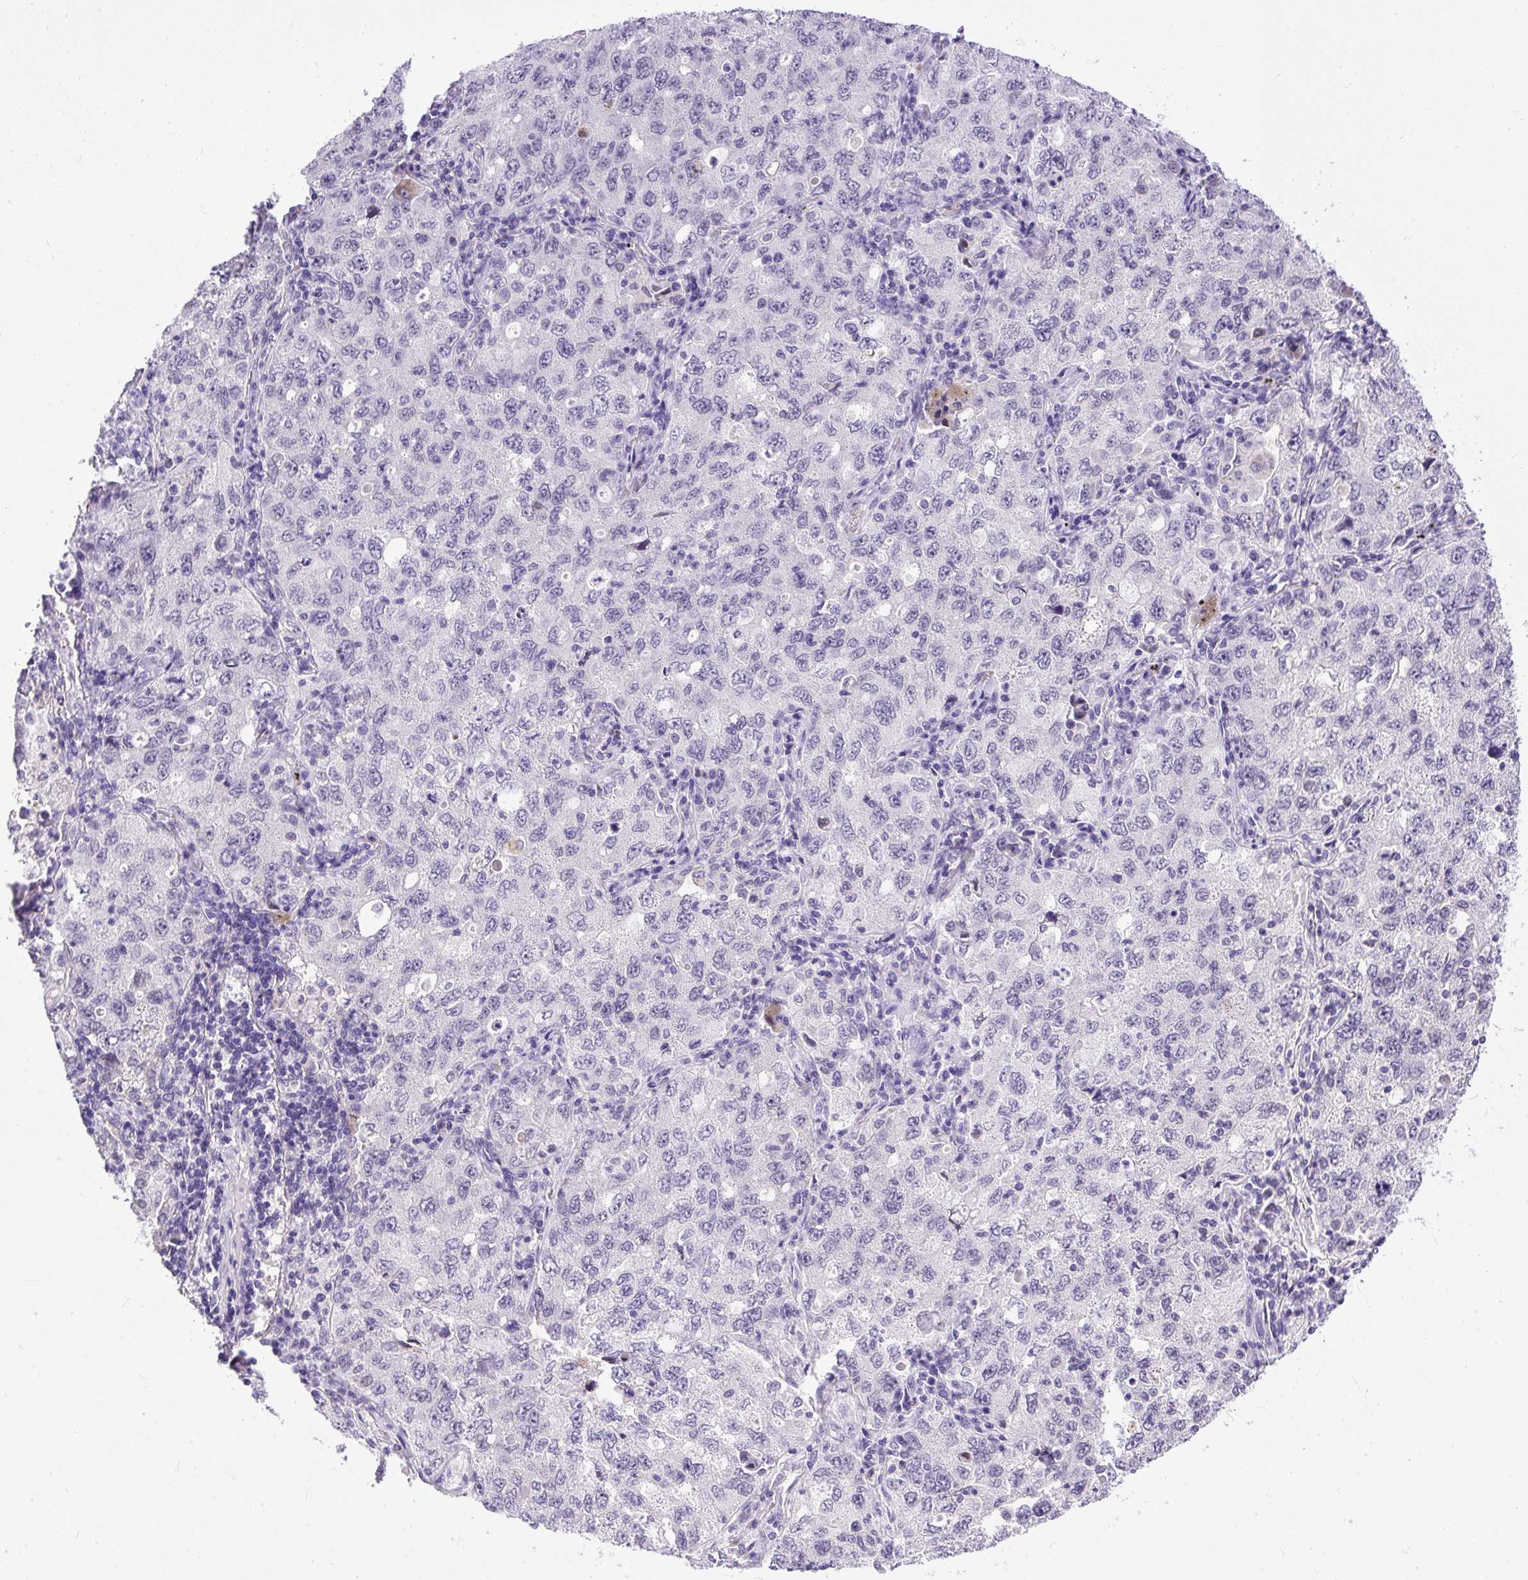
{"staining": {"intensity": "negative", "quantity": "none", "location": "none"}, "tissue": "lung cancer", "cell_type": "Tumor cells", "image_type": "cancer", "snomed": [{"axis": "morphology", "description": "Adenocarcinoma, NOS"}, {"axis": "topography", "description": "Lung"}], "caption": "Lung cancer was stained to show a protein in brown. There is no significant positivity in tumor cells.", "gene": "WNT10B", "patient": {"sex": "female", "age": 57}}